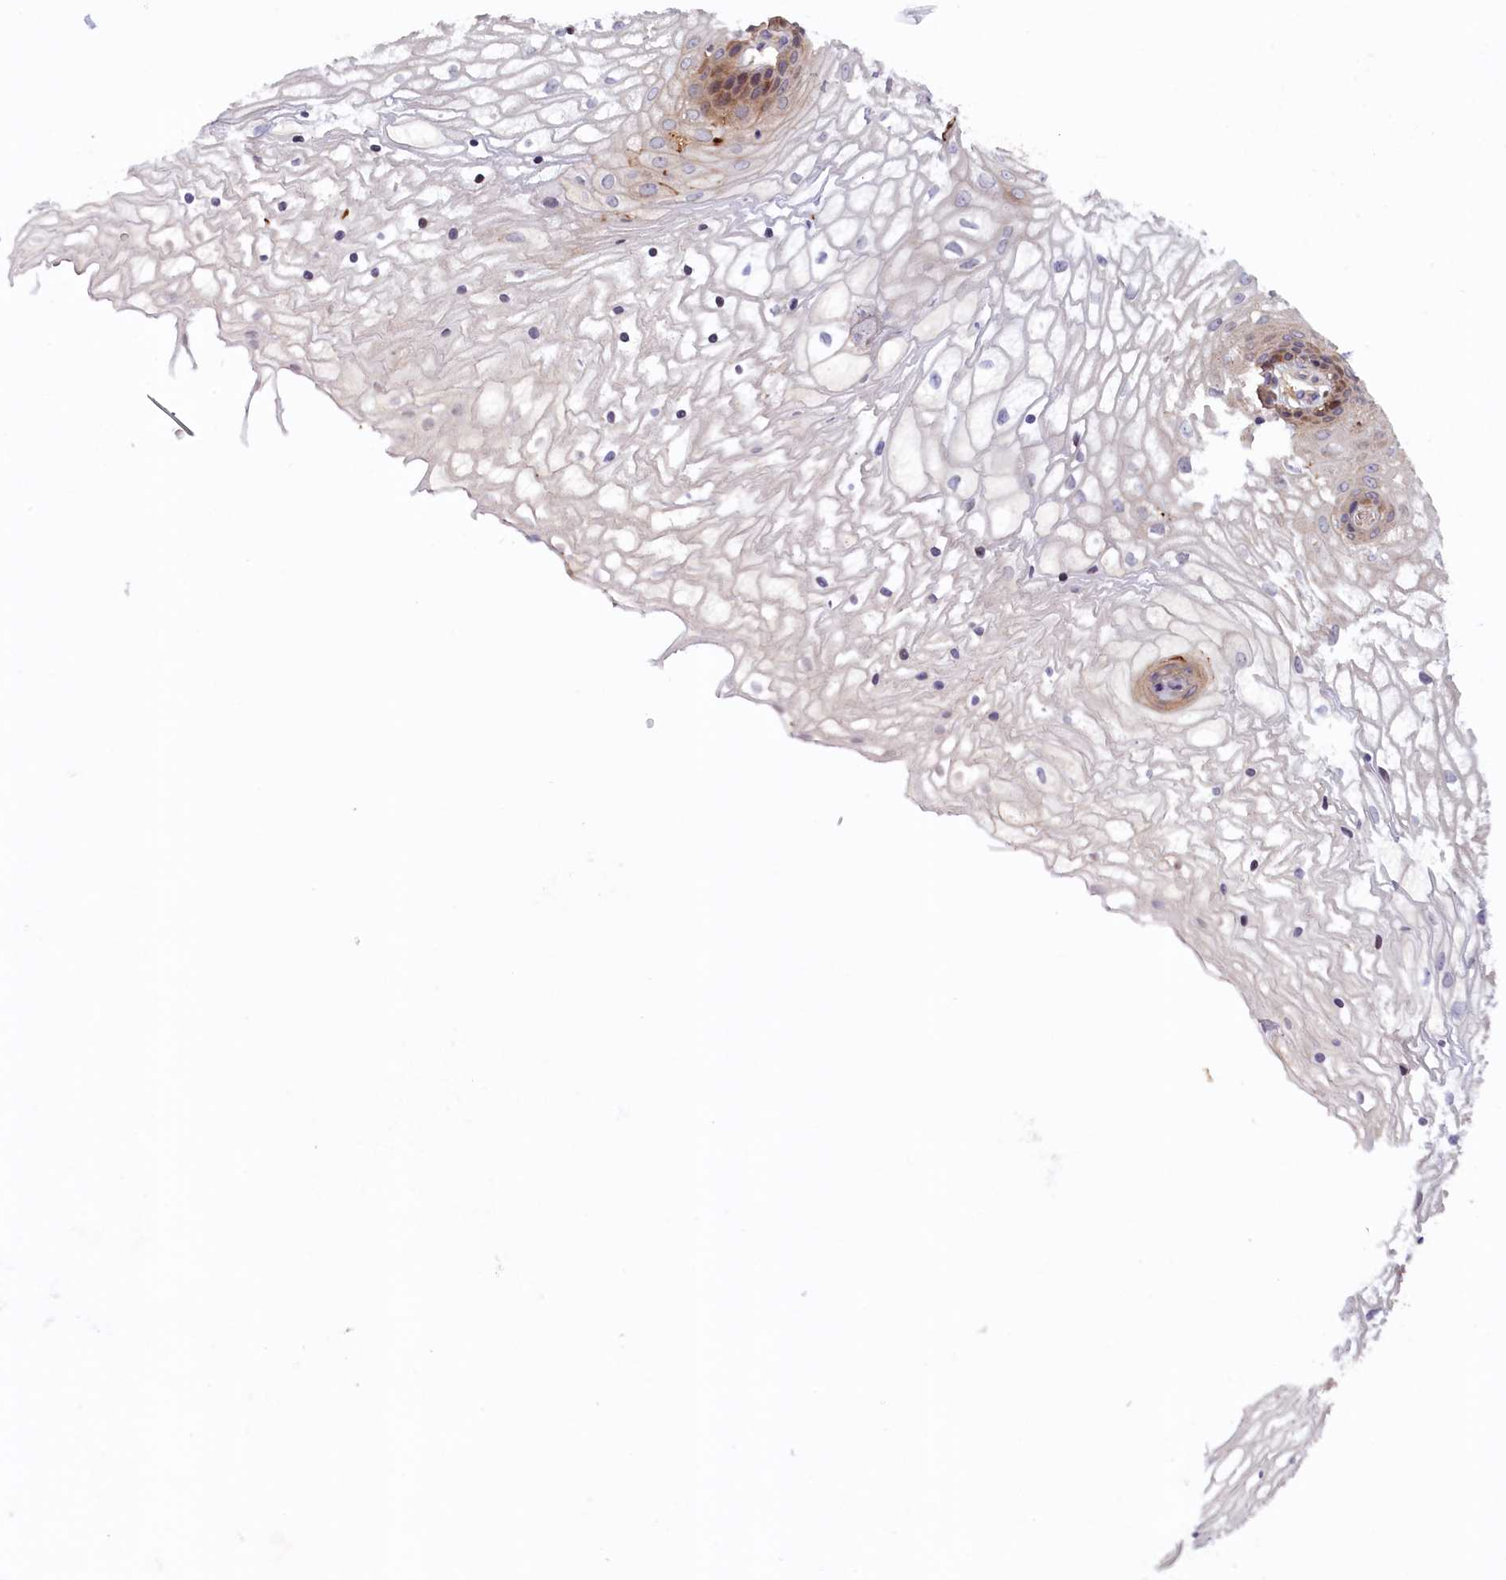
{"staining": {"intensity": "moderate", "quantity": "<25%", "location": "cytoplasmic/membranous"}, "tissue": "vagina", "cell_type": "Squamous epithelial cells", "image_type": "normal", "snomed": [{"axis": "morphology", "description": "Normal tissue, NOS"}, {"axis": "topography", "description": "Vagina"}], "caption": "Moderate cytoplasmic/membranous staining is seen in about <25% of squamous epithelial cells in normal vagina. The protein of interest is shown in brown color, while the nuclei are stained blue.", "gene": "FERMT1", "patient": {"sex": "female", "age": 34}}